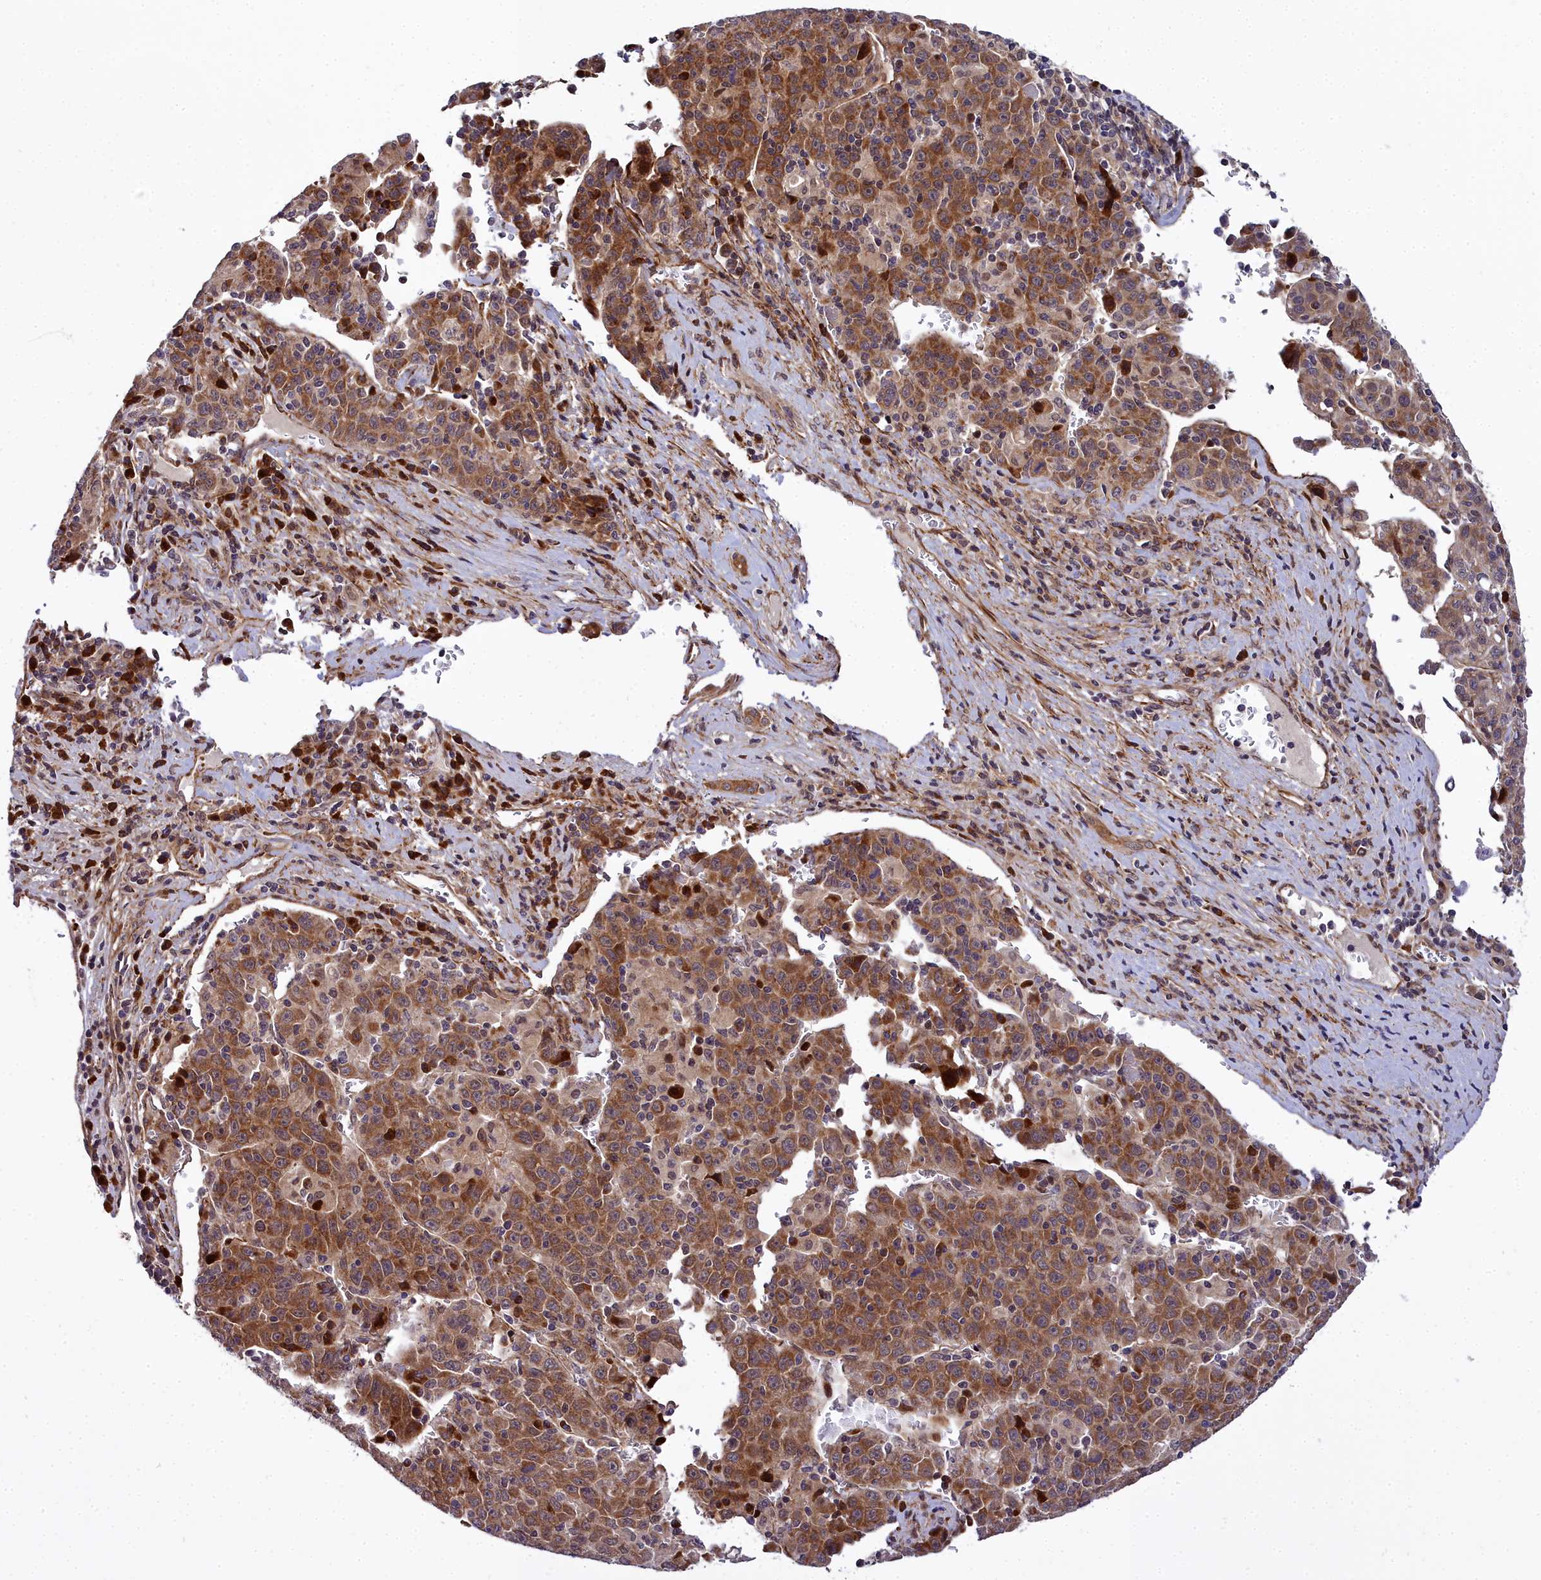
{"staining": {"intensity": "moderate", "quantity": ">75%", "location": "cytoplasmic/membranous"}, "tissue": "liver cancer", "cell_type": "Tumor cells", "image_type": "cancer", "snomed": [{"axis": "morphology", "description": "Carcinoma, Hepatocellular, NOS"}, {"axis": "topography", "description": "Liver"}], "caption": "Liver cancer (hepatocellular carcinoma) stained with a protein marker demonstrates moderate staining in tumor cells.", "gene": "MRPS11", "patient": {"sex": "female", "age": 53}}